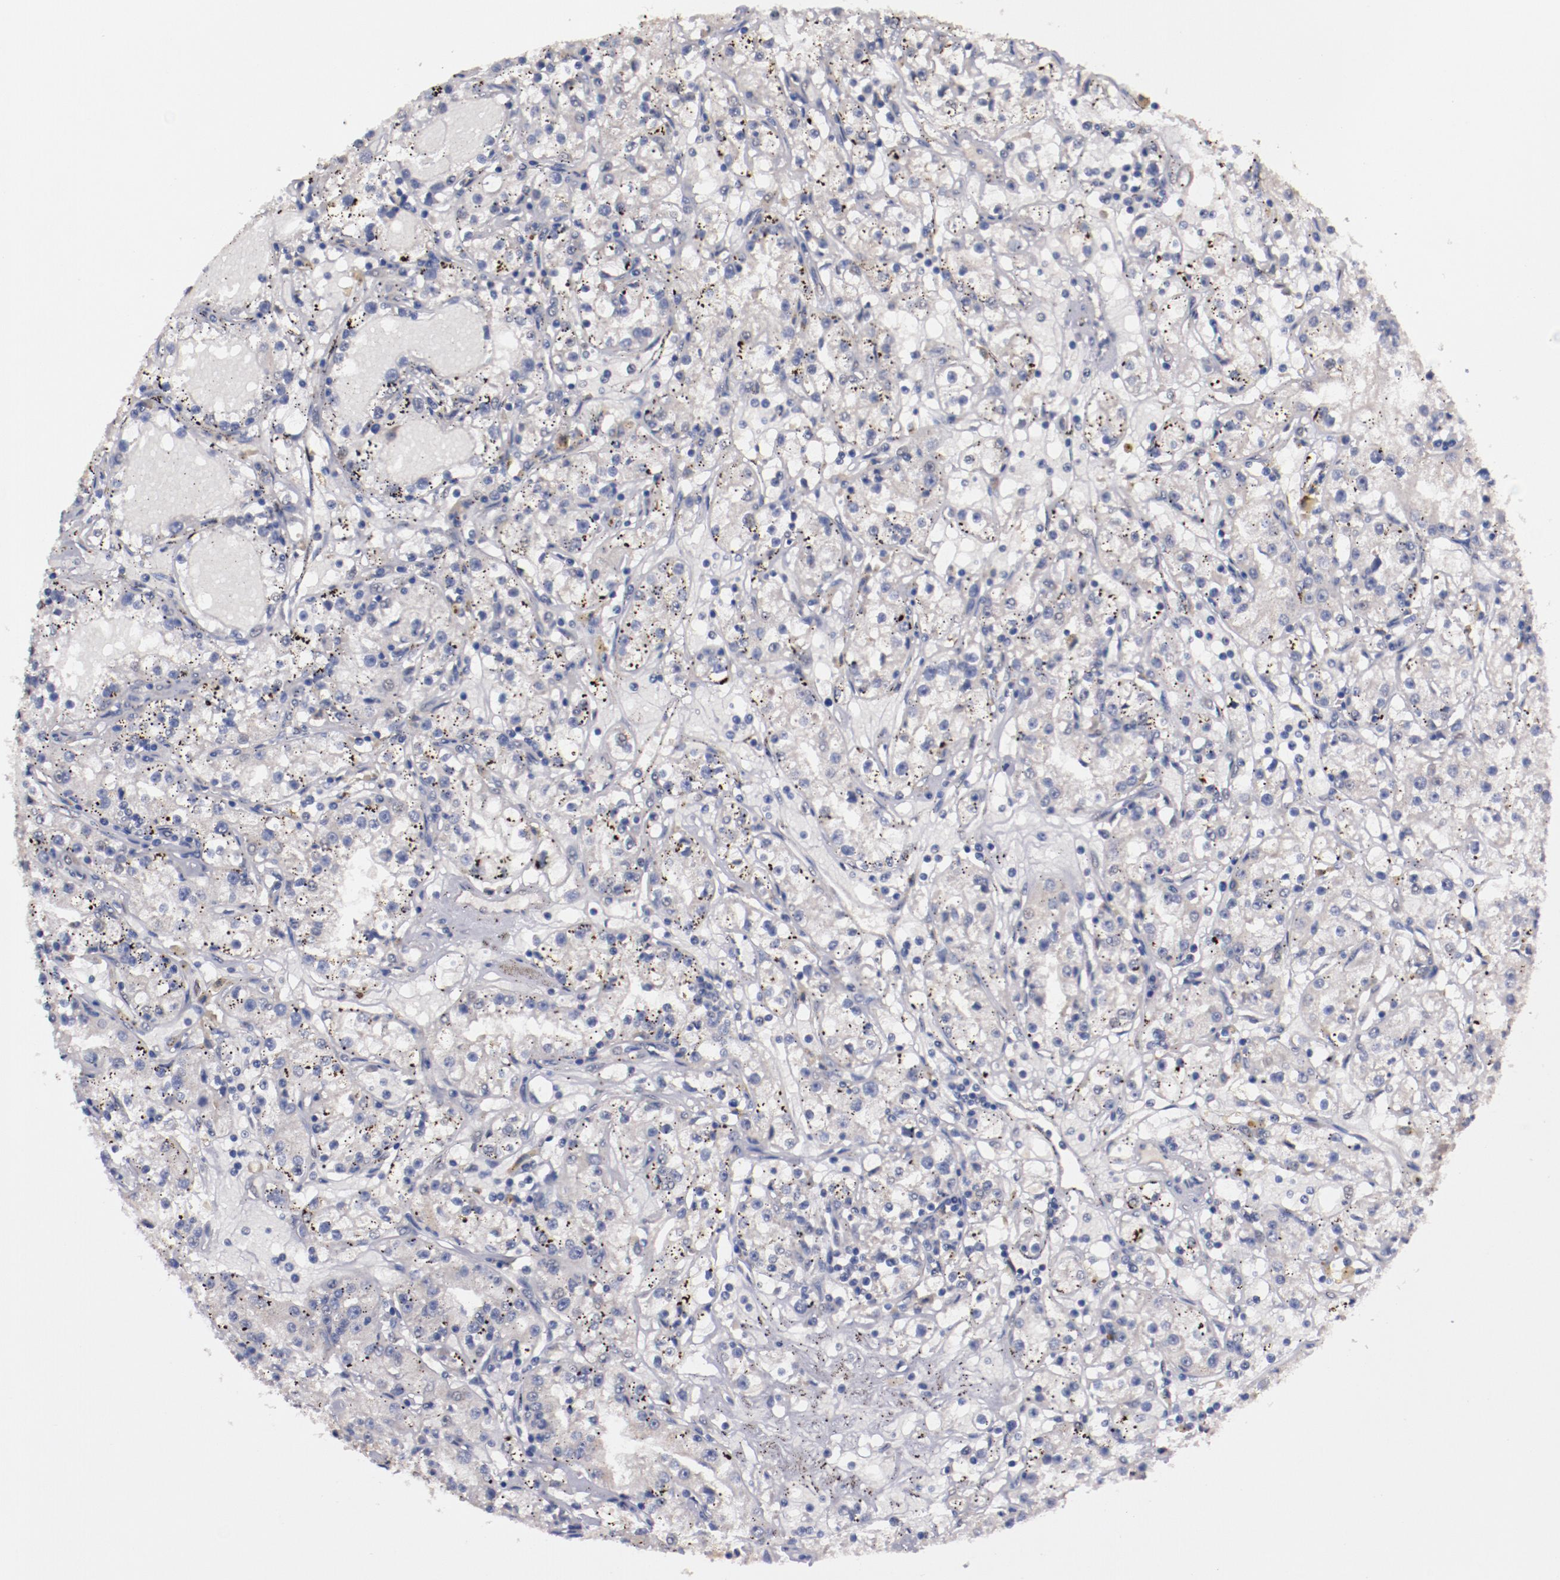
{"staining": {"intensity": "weak", "quantity": "<25%", "location": "cytoplasmic/membranous"}, "tissue": "renal cancer", "cell_type": "Tumor cells", "image_type": "cancer", "snomed": [{"axis": "morphology", "description": "Adenocarcinoma, NOS"}, {"axis": "topography", "description": "Kidney"}], "caption": "Tumor cells are negative for protein expression in human renal adenocarcinoma.", "gene": "FAM81A", "patient": {"sex": "male", "age": 56}}